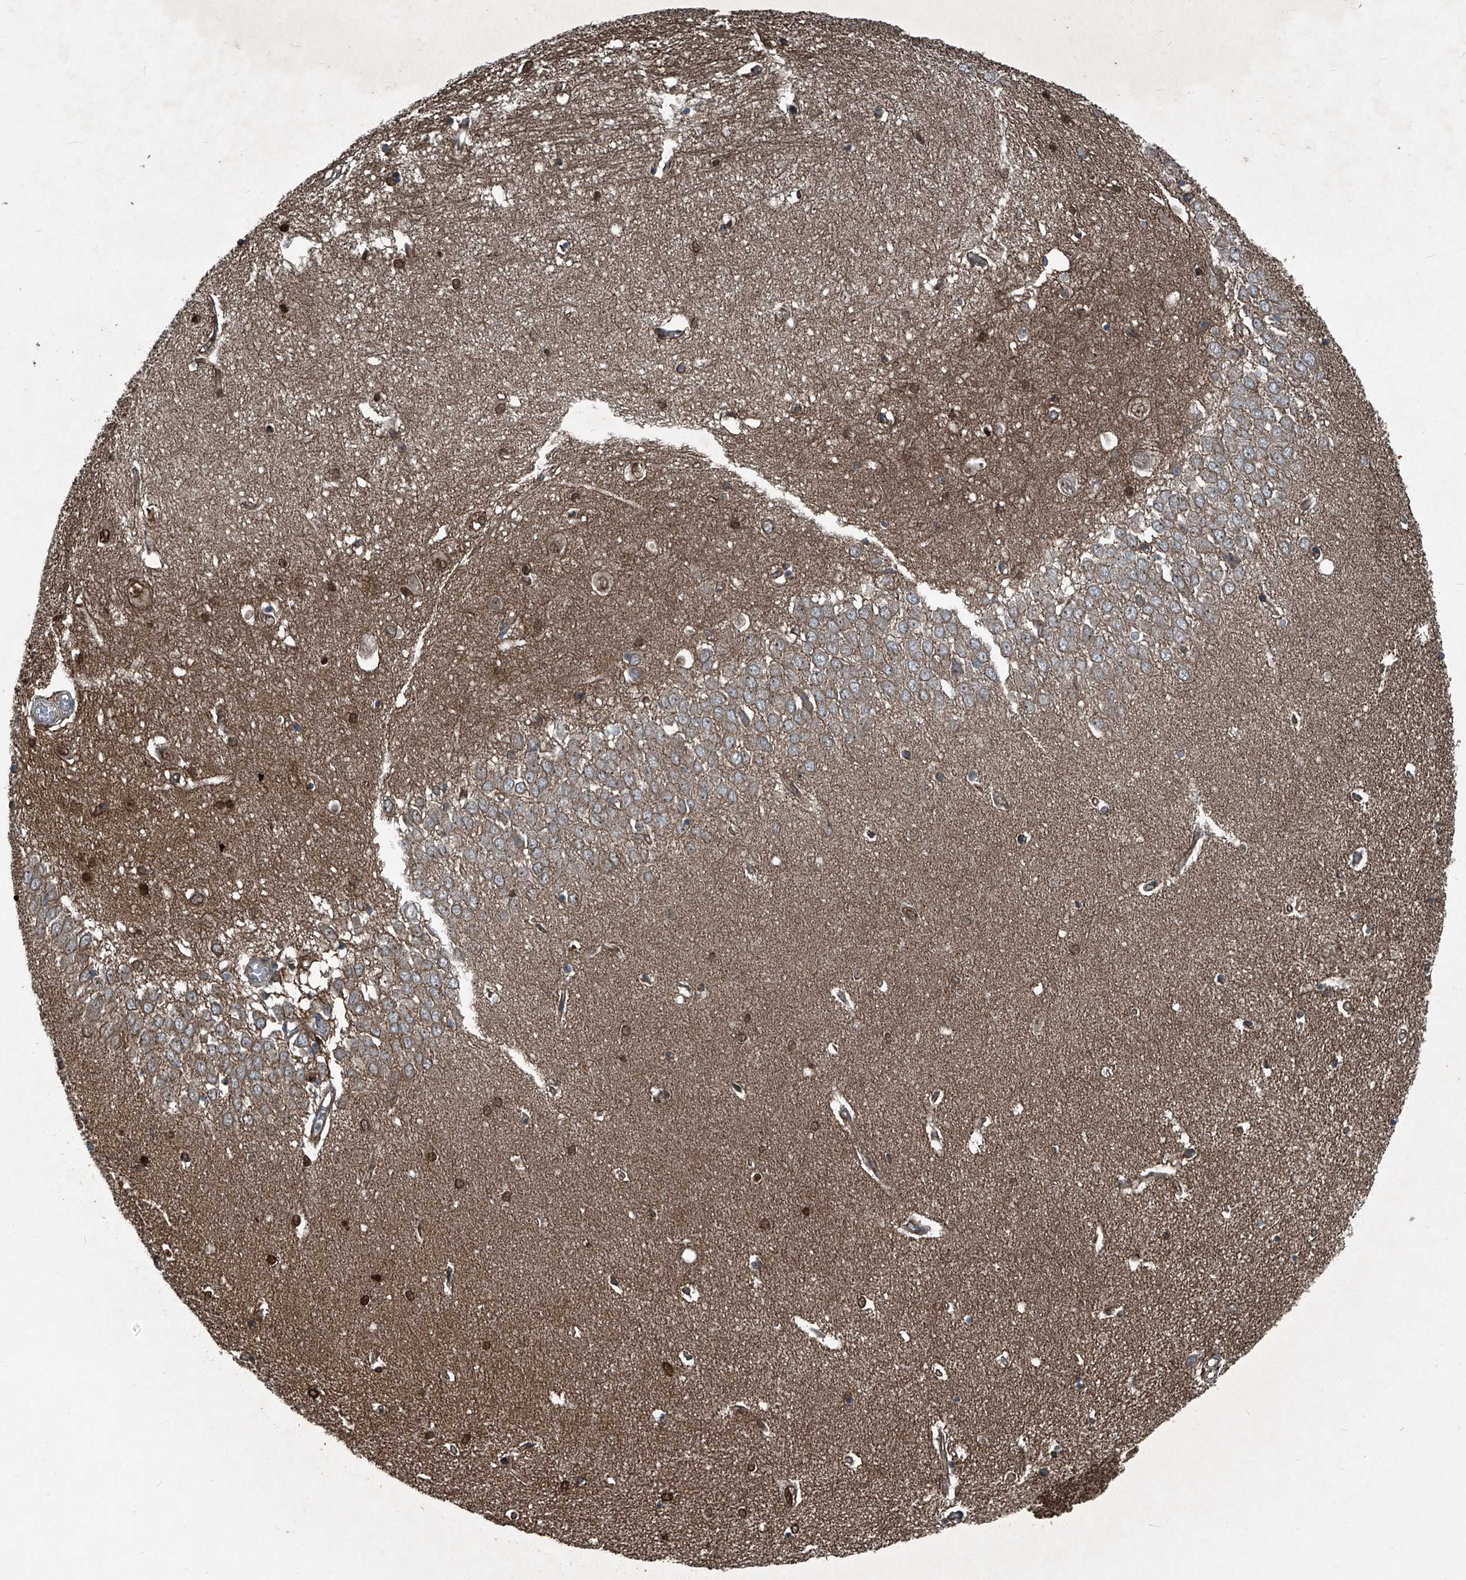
{"staining": {"intensity": "moderate", "quantity": "25%-75%", "location": "cytoplasmic/membranous,nuclear"}, "tissue": "hippocampus", "cell_type": "Glial cells", "image_type": "normal", "snomed": [{"axis": "morphology", "description": "Normal tissue, NOS"}, {"axis": "topography", "description": "Hippocampus"}], "caption": "Immunohistochemical staining of normal hippocampus shows 25%-75% levels of moderate cytoplasmic/membranous,nuclear protein expression in approximately 25%-75% of glial cells. The staining was performed using DAB, with brown indicating positive protein expression. Nuclei are stained blue with hematoxylin.", "gene": "SENP2", "patient": {"sex": "female", "age": 64}}